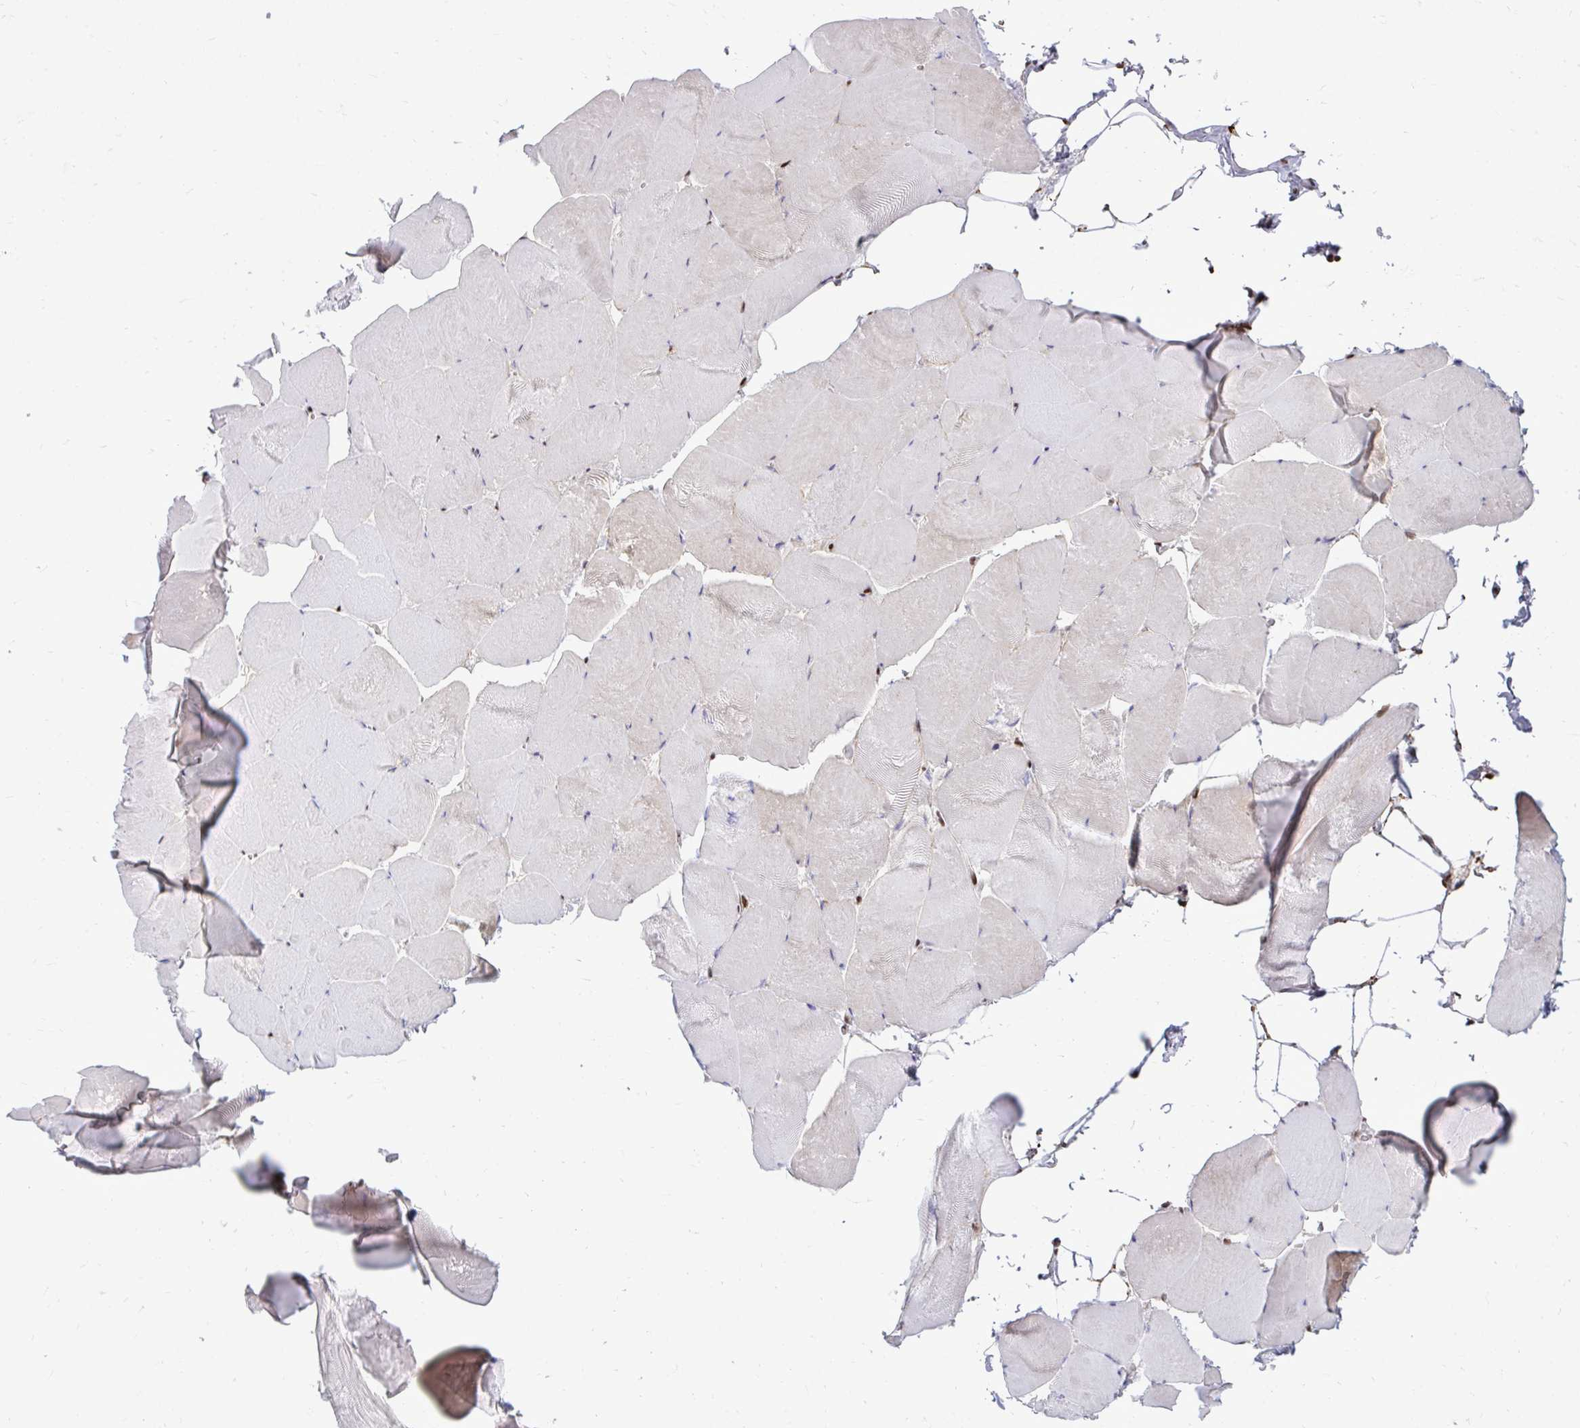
{"staining": {"intensity": "moderate", "quantity": "25%-75%", "location": "cytoplasmic/membranous,nuclear"}, "tissue": "skeletal muscle", "cell_type": "Myocytes", "image_type": "normal", "snomed": [{"axis": "morphology", "description": "Normal tissue, NOS"}, {"axis": "topography", "description": "Skeletal muscle"}], "caption": "A high-resolution photomicrograph shows IHC staining of normal skeletal muscle, which reveals moderate cytoplasmic/membranous,nuclear staining in about 25%-75% of myocytes.", "gene": "CDYL", "patient": {"sex": "female", "age": 64}}